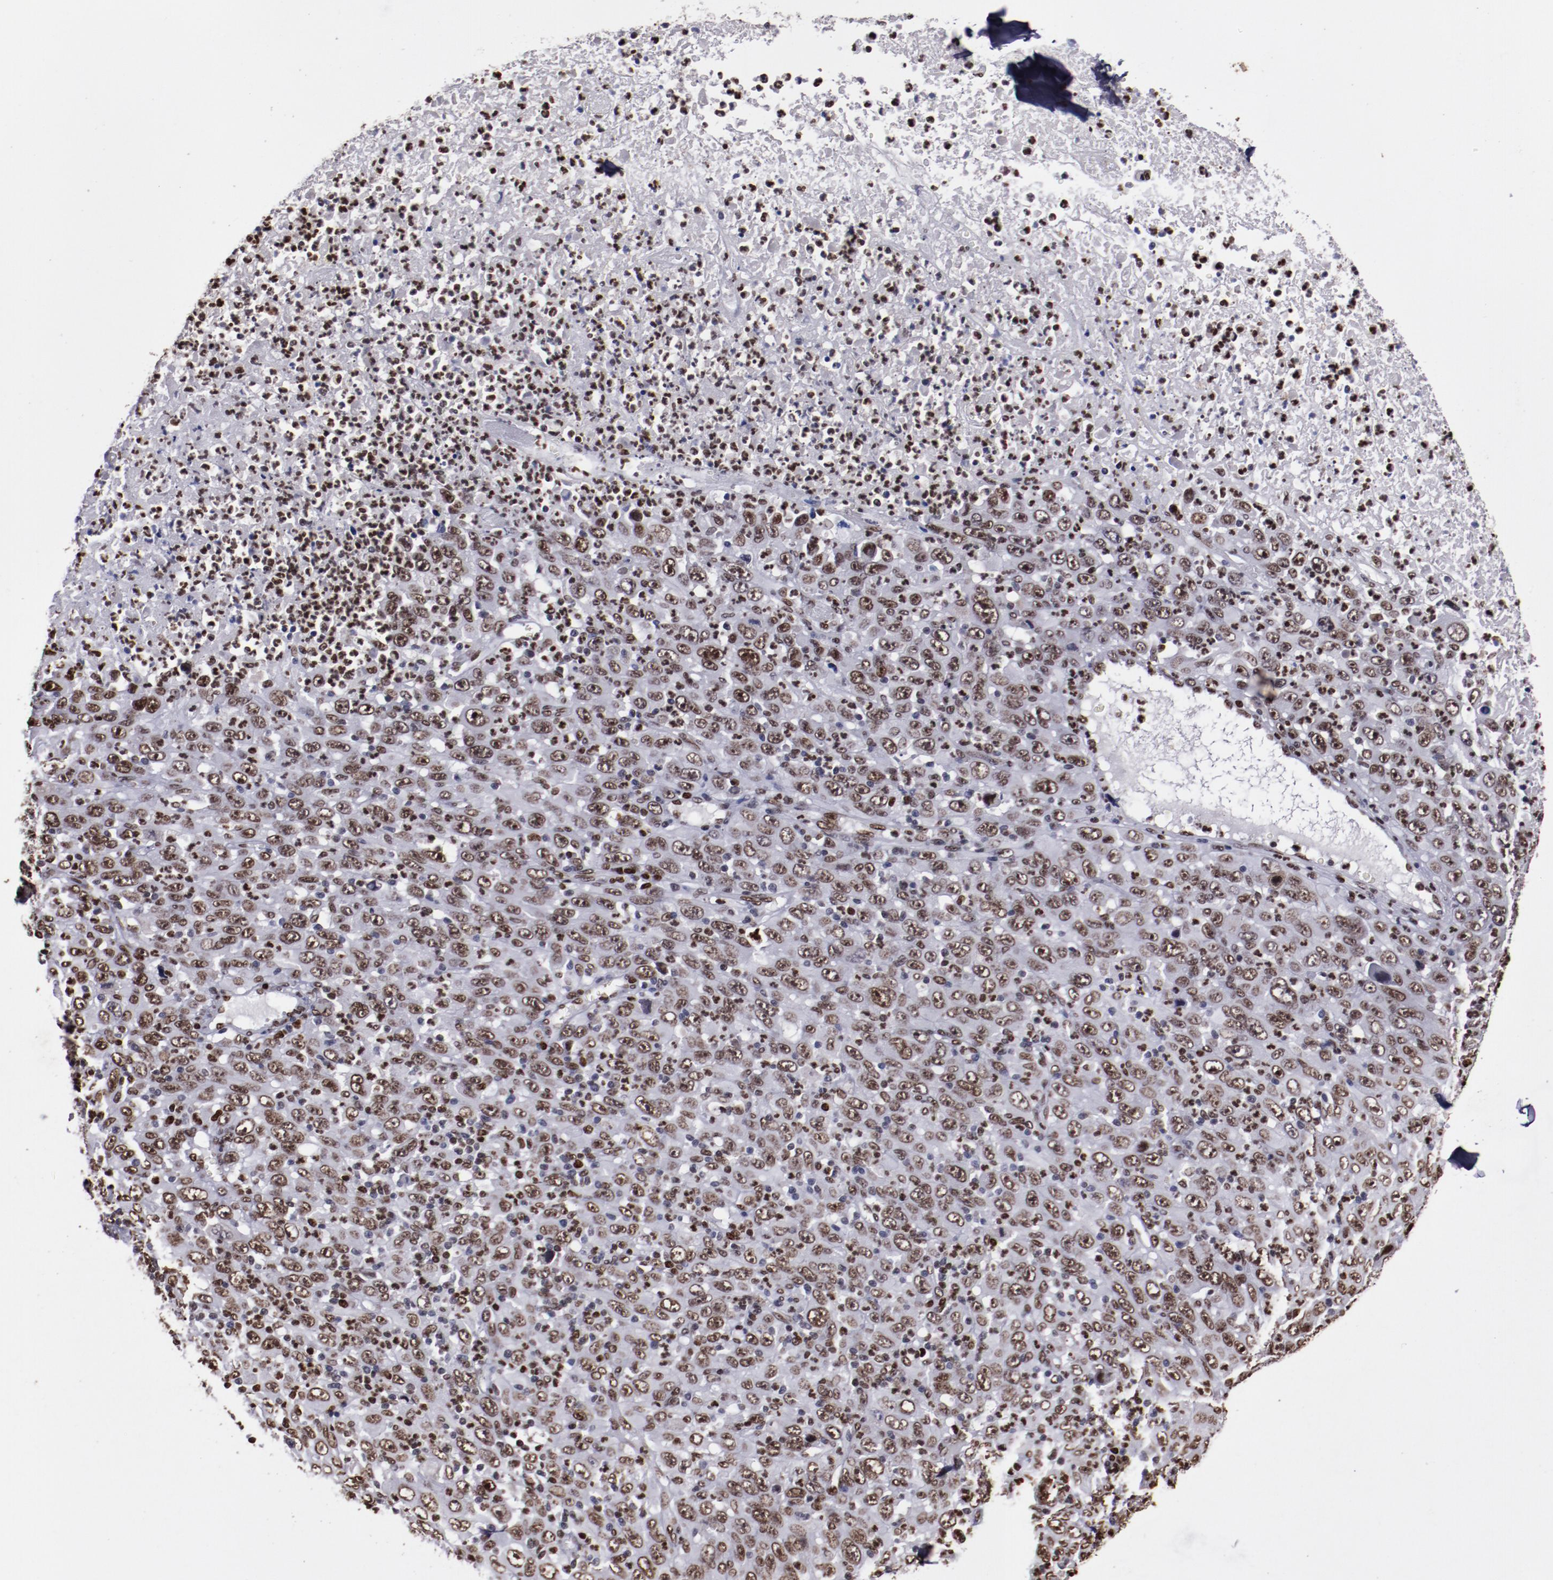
{"staining": {"intensity": "moderate", "quantity": ">75%", "location": "nuclear"}, "tissue": "melanoma", "cell_type": "Tumor cells", "image_type": "cancer", "snomed": [{"axis": "morphology", "description": "Malignant melanoma, Metastatic site"}, {"axis": "topography", "description": "Skin"}], "caption": "Immunohistochemistry (IHC) (DAB (3,3'-diaminobenzidine)) staining of human melanoma demonstrates moderate nuclear protein expression in approximately >75% of tumor cells.", "gene": "APEX1", "patient": {"sex": "female", "age": 56}}